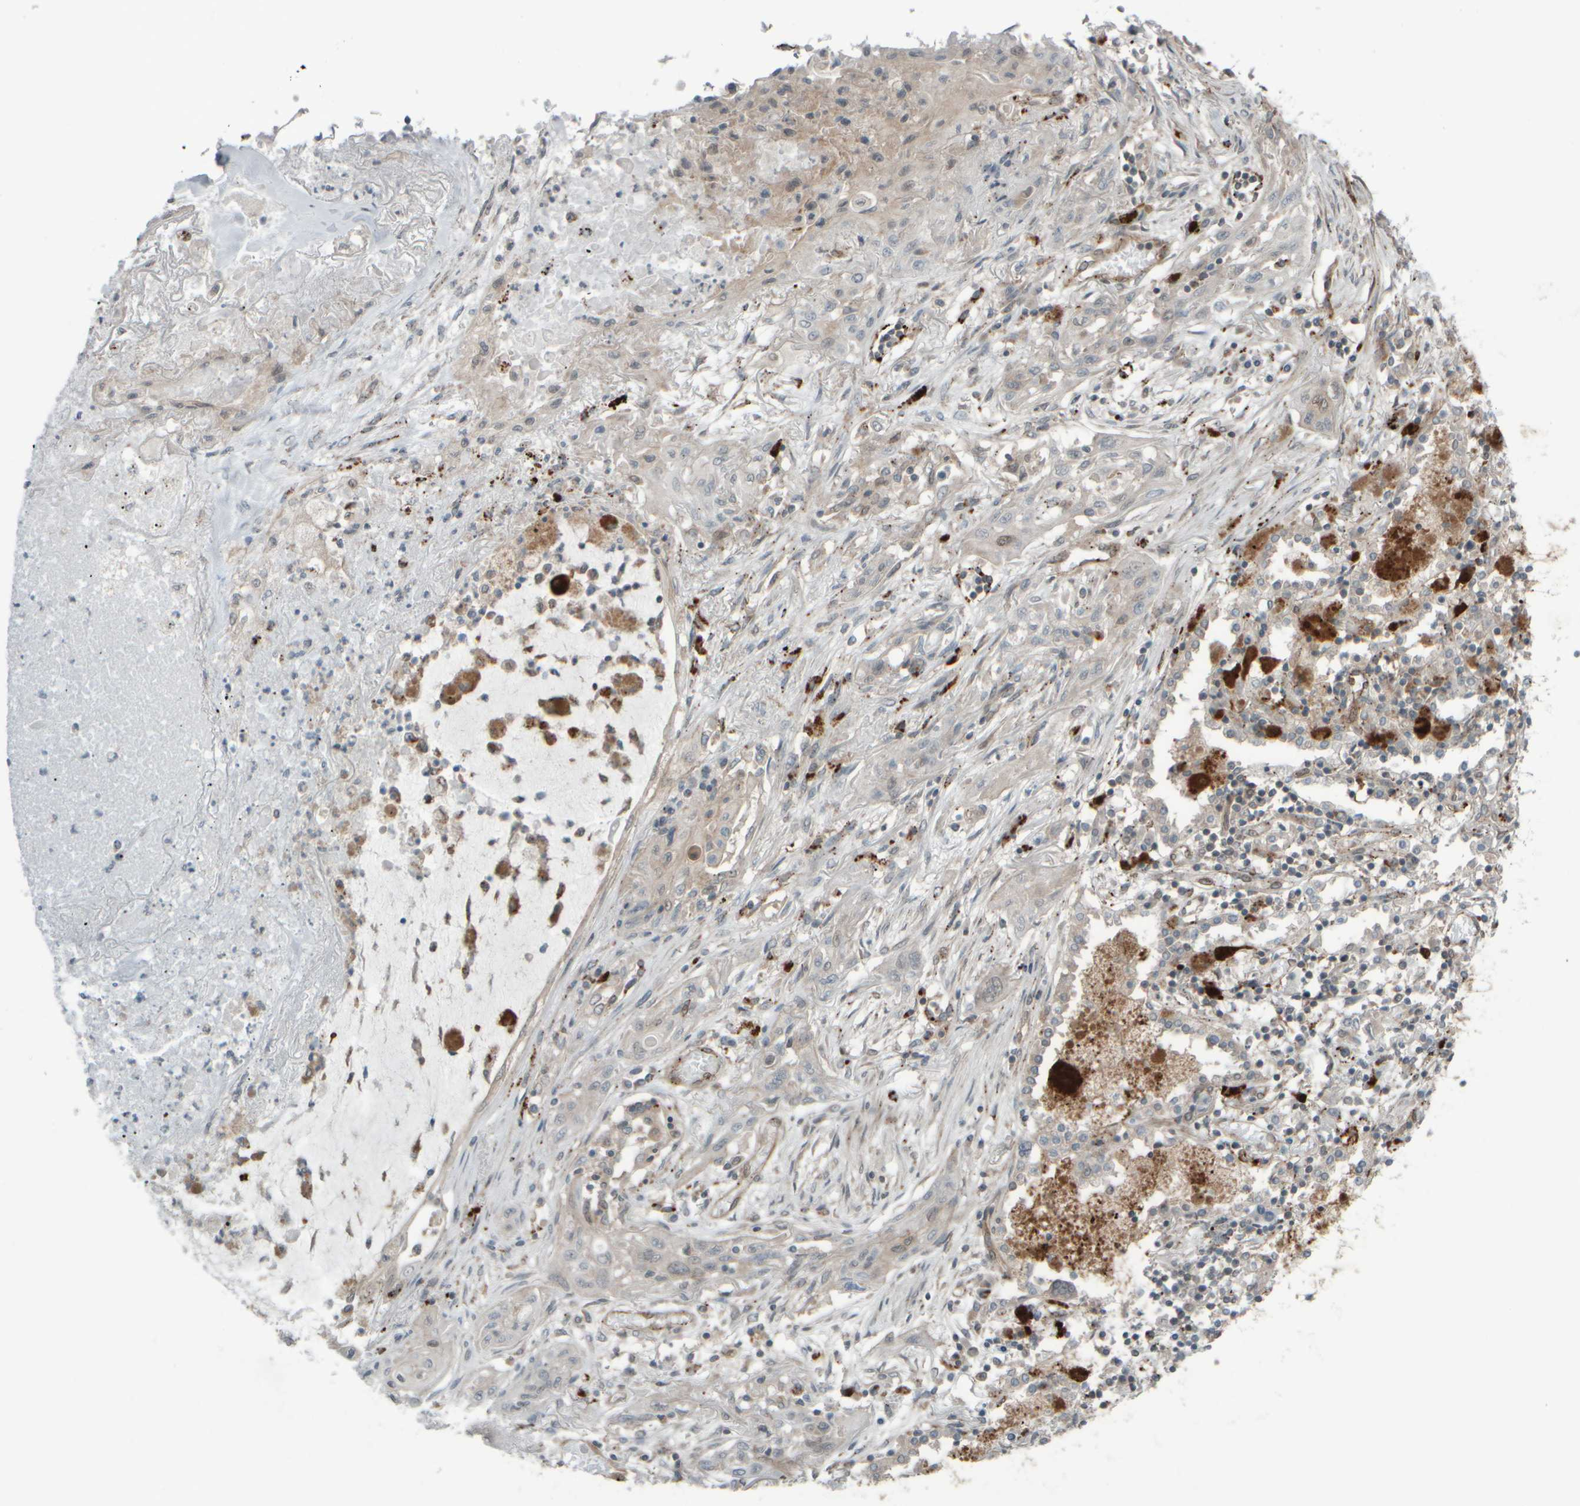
{"staining": {"intensity": "negative", "quantity": "none", "location": "none"}, "tissue": "lung cancer", "cell_type": "Tumor cells", "image_type": "cancer", "snomed": [{"axis": "morphology", "description": "Squamous cell carcinoma, NOS"}, {"axis": "topography", "description": "Lung"}], "caption": "IHC histopathology image of squamous cell carcinoma (lung) stained for a protein (brown), which exhibits no staining in tumor cells. (DAB (3,3'-diaminobenzidine) immunohistochemistry with hematoxylin counter stain).", "gene": "GIGYF1", "patient": {"sex": "female", "age": 47}}